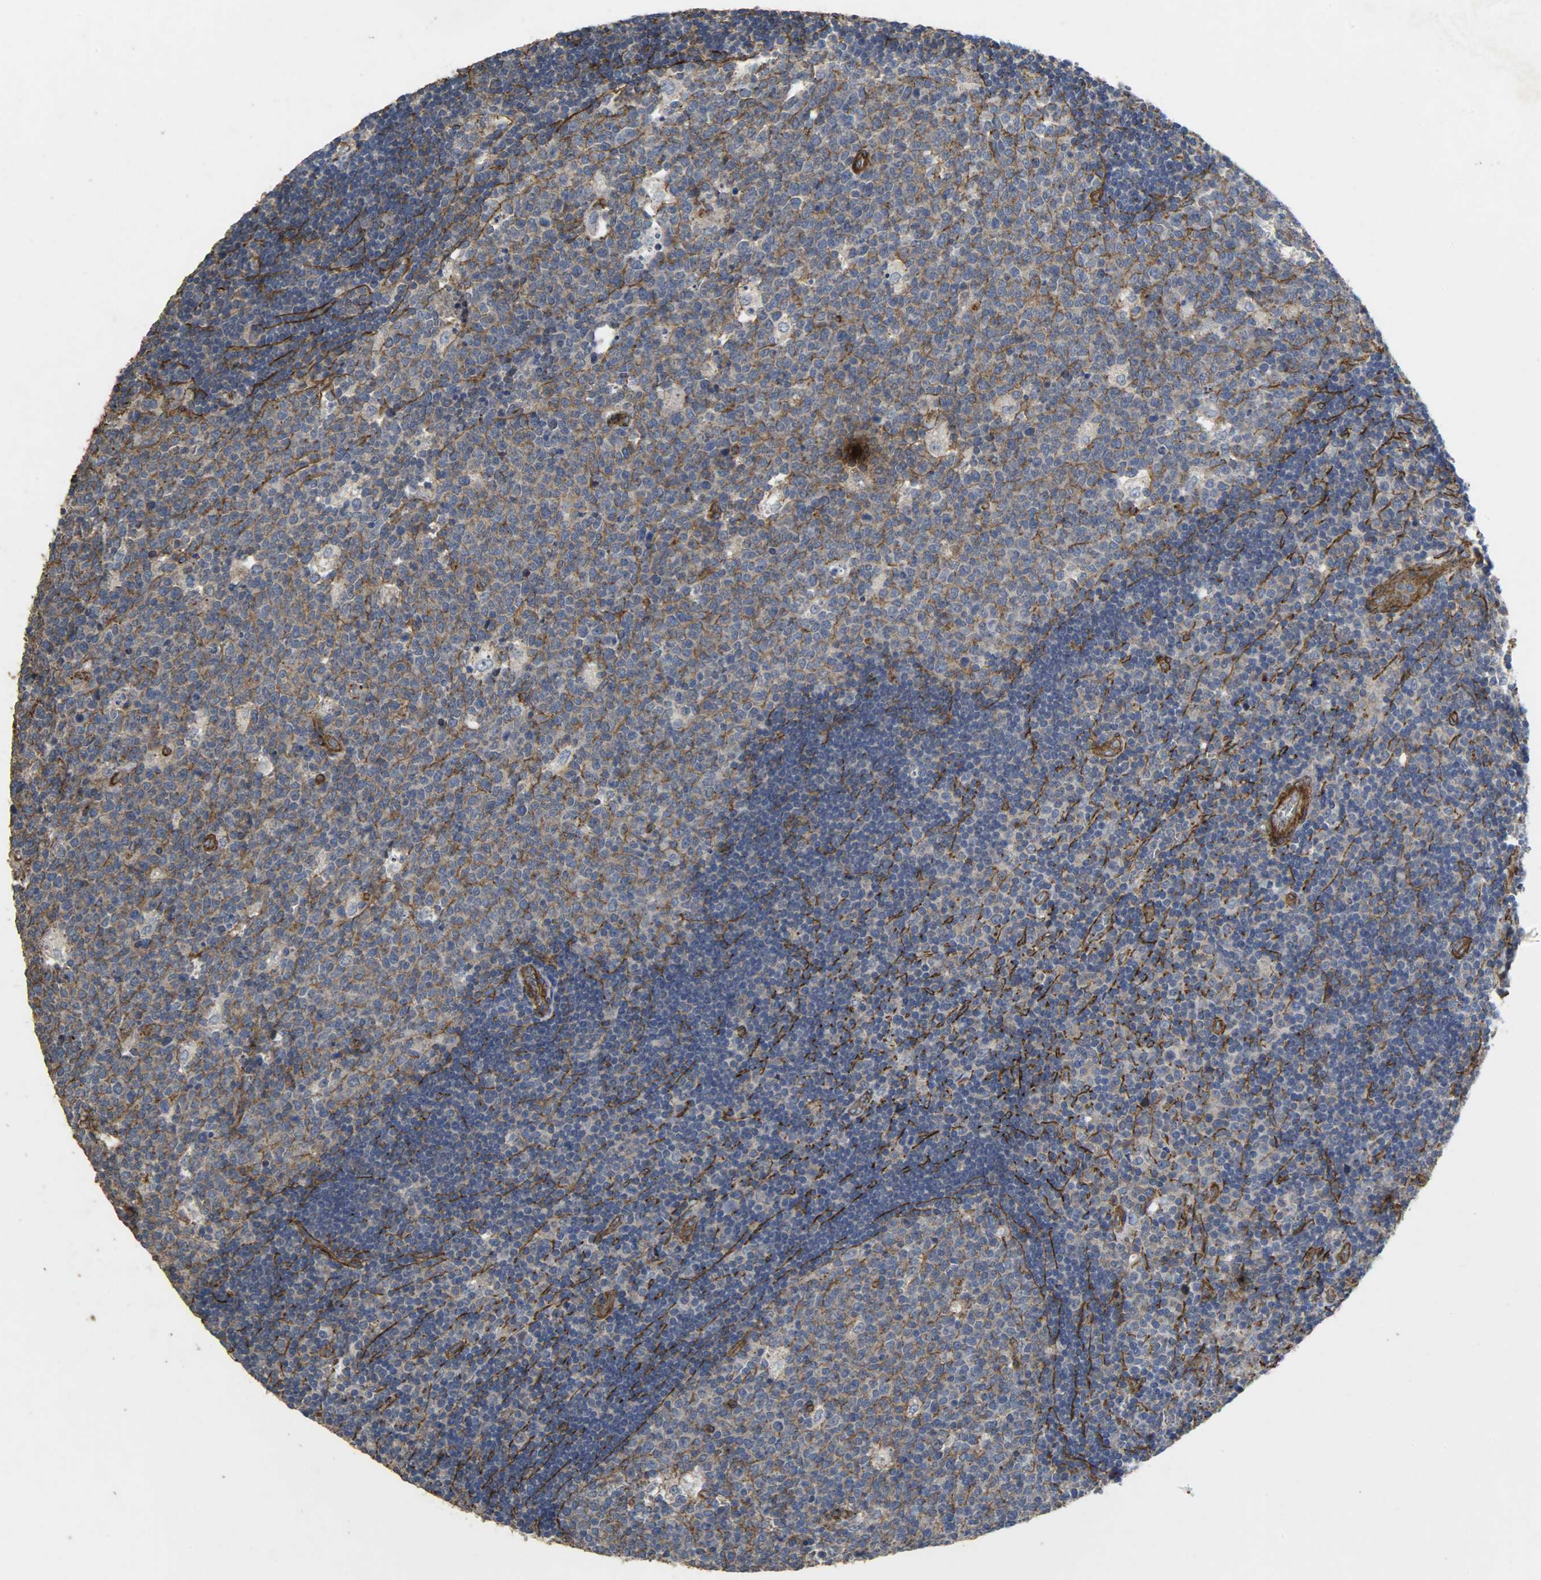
{"staining": {"intensity": "negative", "quantity": "none", "location": "none"}, "tissue": "lymph node", "cell_type": "Germinal center cells", "image_type": "normal", "snomed": [{"axis": "morphology", "description": "Normal tissue, NOS"}, {"axis": "topography", "description": "Lymph node"}, {"axis": "topography", "description": "Salivary gland"}], "caption": "Immunohistochemistry histopathology image of normal lymph node: human lymph node stained with DAB (3,3'-diaminobenzidine) displays no significant protein expression in germinal center cells.", "gene": "TPM4", "patient": {"sex": "male", "age": 8}}